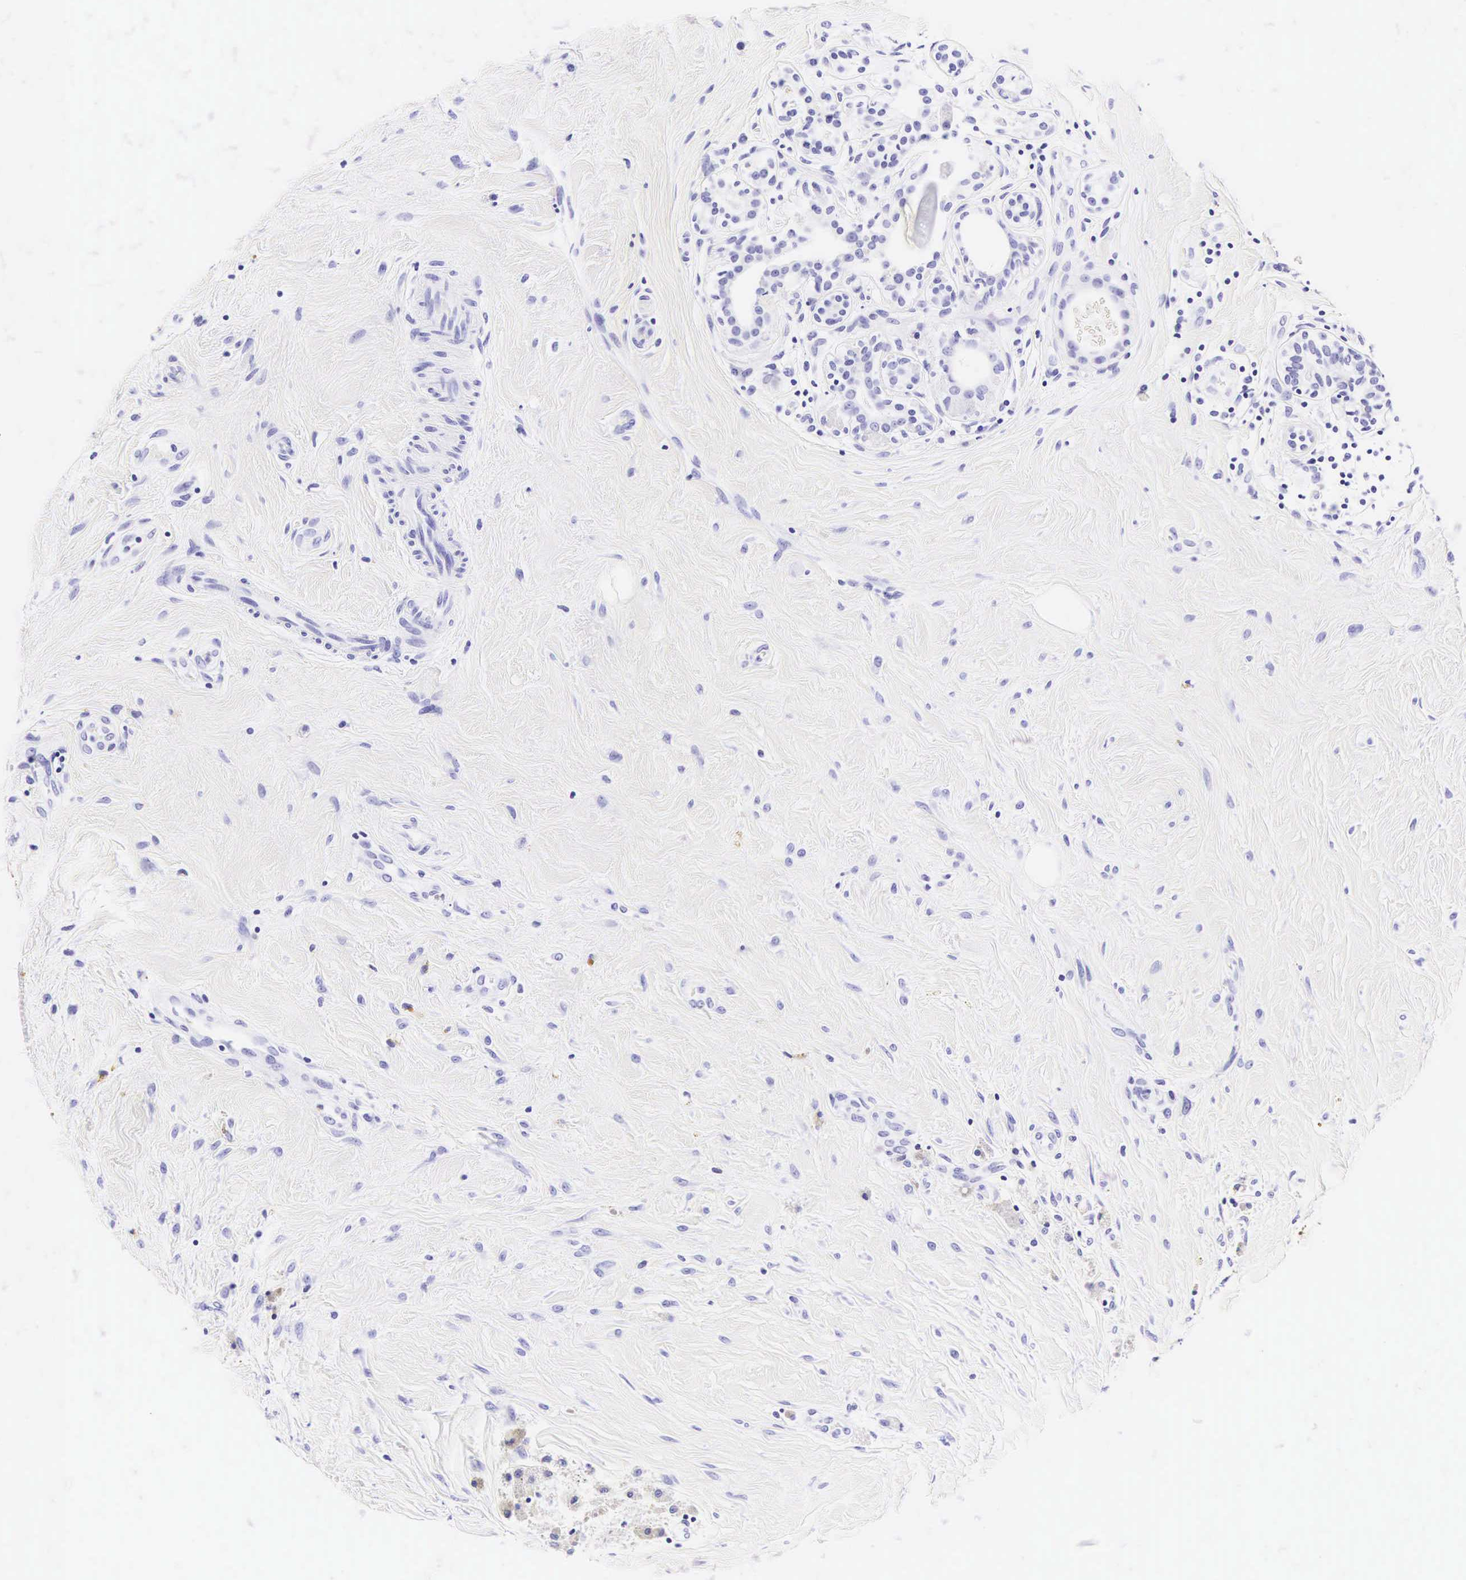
{"staining": {"intensity": "negative", "quantity": "none", "location": "none"}, "tissue": "breast cancer", "cell_type": "Tumor cells", "image_type": "cancer", "snomed": [{"axis": "morphology", "description": "Duct carcinoma"}, {"axis": "topography", "description": "Breast"}], "caption": "Protein analysis of breast cancer reveals no significant expression in tumor cells.", "gene": "CD1A", "patient": {"sex": "female", "age": 72}}